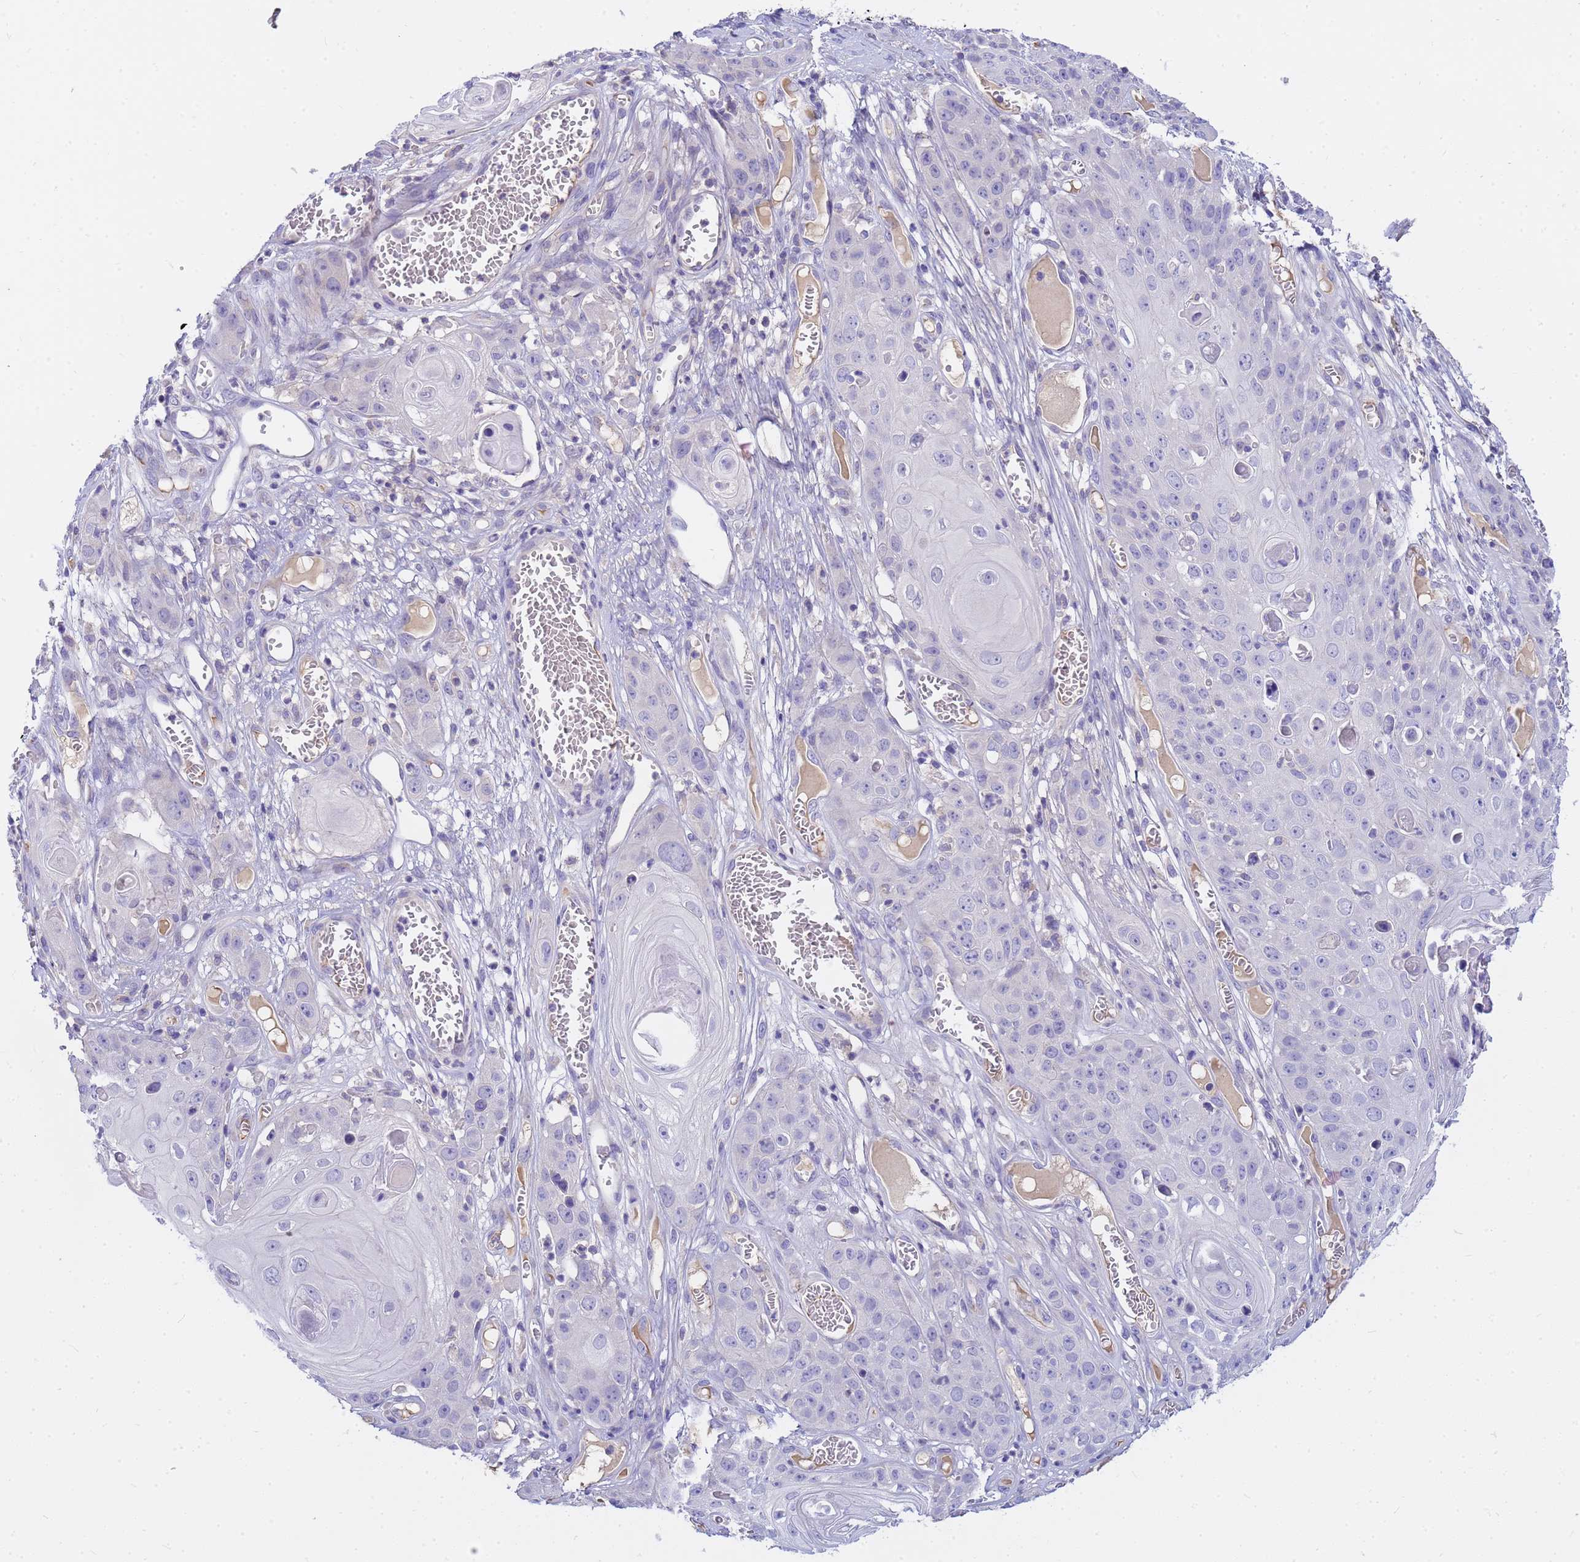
{"staining": {"intensity": "negative", "quantity": "none", "location": "none"}, "tissue": "skin cancer", "cell_type": "Tumor cells", "image_type": "cancer", "snomed": [{"axis": "morphology", "description": "Squamous cell carcinoma, NOS"}, {"axis": "topography", "description": "Skin"}], "caption": "Protein analysis of skin cancer displays no significant staining in tumor cells.", "gene": "DPRX", "patient": {"sex": "male", "age": 55}}